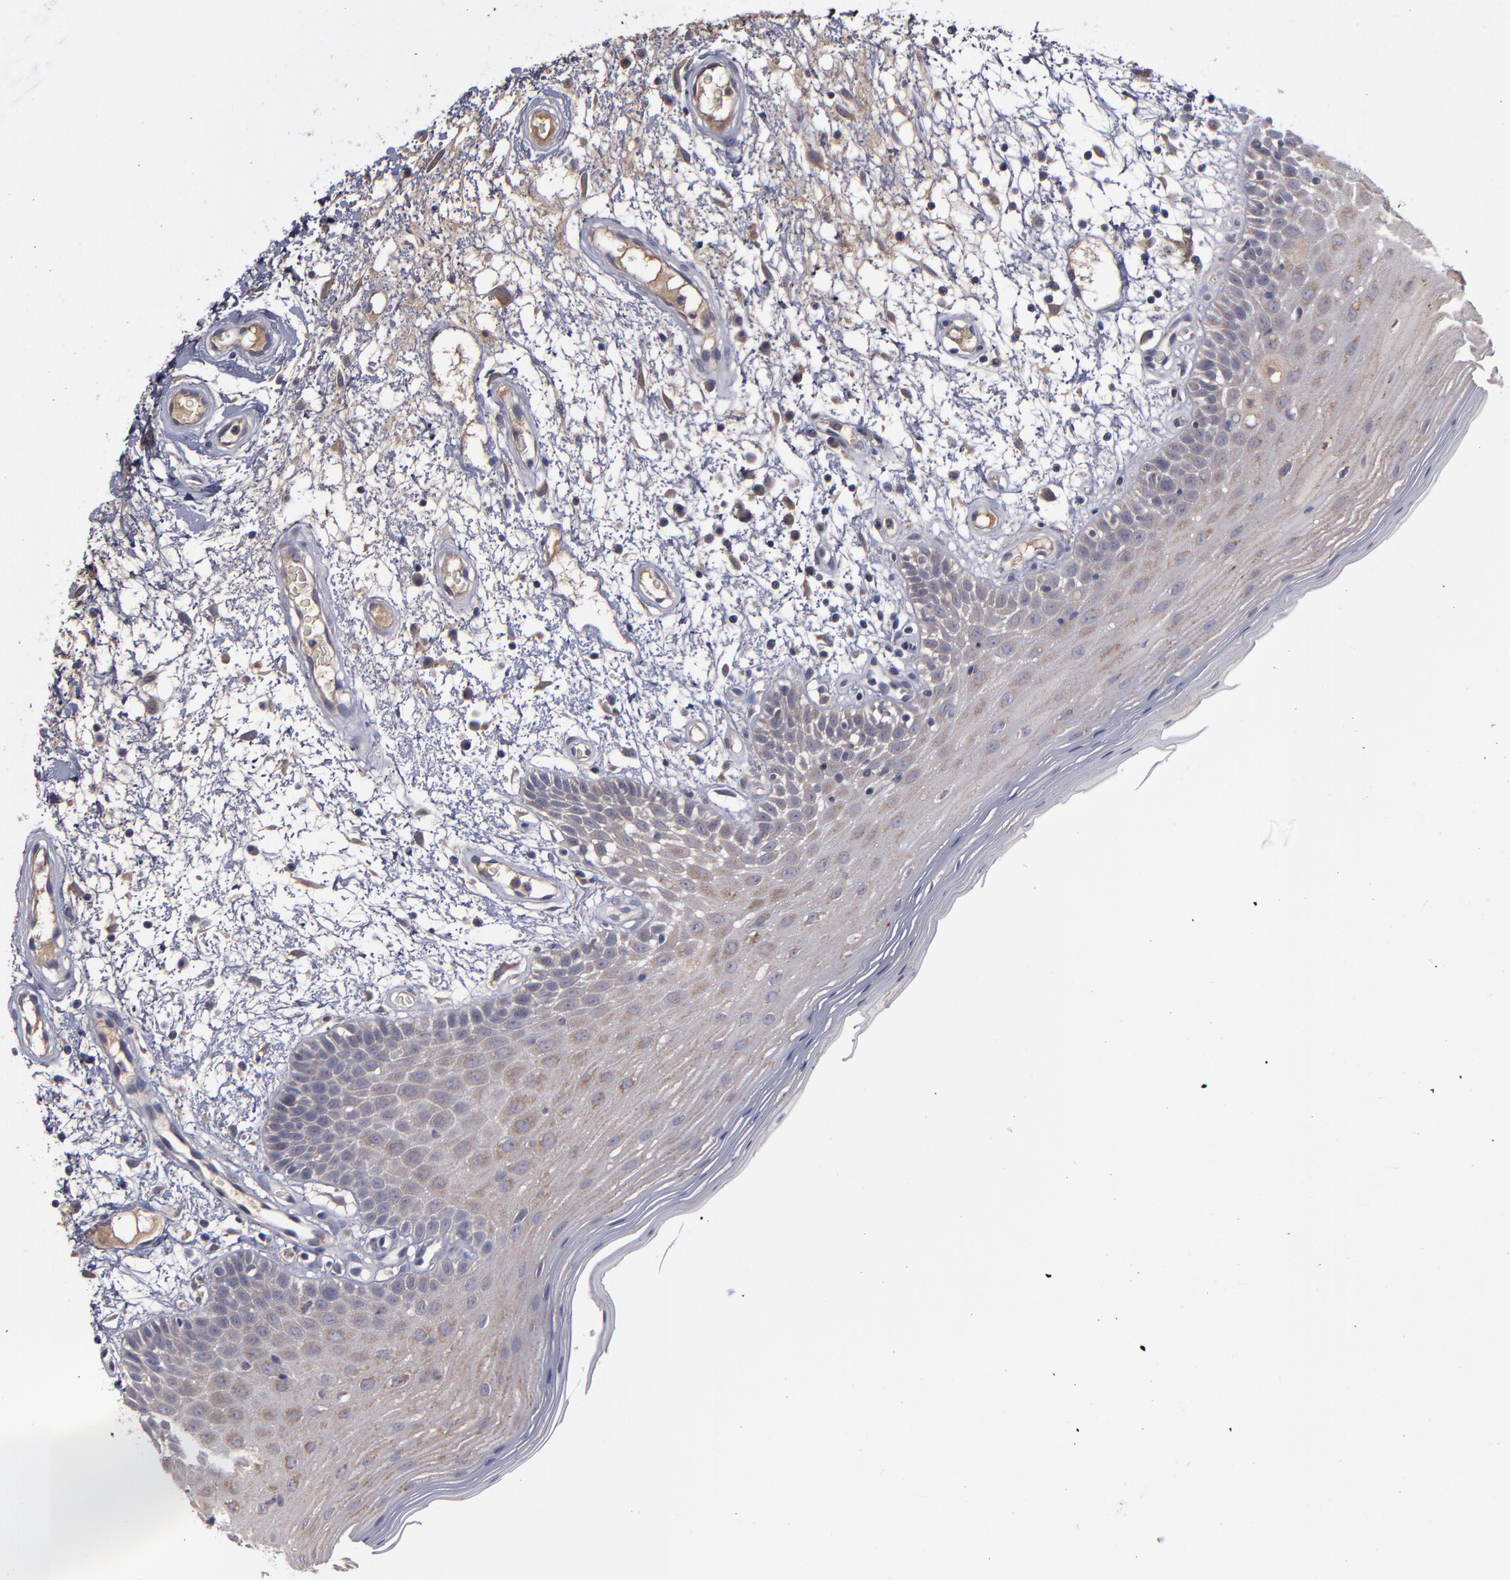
{"staining": {"intensity": "weak", "quantity": ">75%", "location": "cytoplasmic/membranous"}, "tissue": "oral mucosa", "cell_type": "Squamous epithelial cells", "image_type": "normal", "snomed": [{"axis": "morphology", "description": "Normal tissue, NOS"}, {"axis": "morphology", "description": "Squamous cell carcinoma, NOS"}, {"axis": "topography", "description": "Skeletal muscle"}, {"axis": "topography", "description": "Oral tissue"}, {"axis": "topography", "description": "Head-Neck"}], "caption": "Immunohistochemistry staining of benign oral mucosa, which displays low levels of weak cytoplasmic/membranous expression in about >75% of squamous epithelial cells indicating weak cytoplasmic/membranous protein staining. The staining was performed using DAB (3,3'-diaminobenzidine) (brown) for protein detection and nuclei were counterstained in hematoxylin (blue).", "gene": "MMP11", "patient": {"sex": "male", "age": 71}}